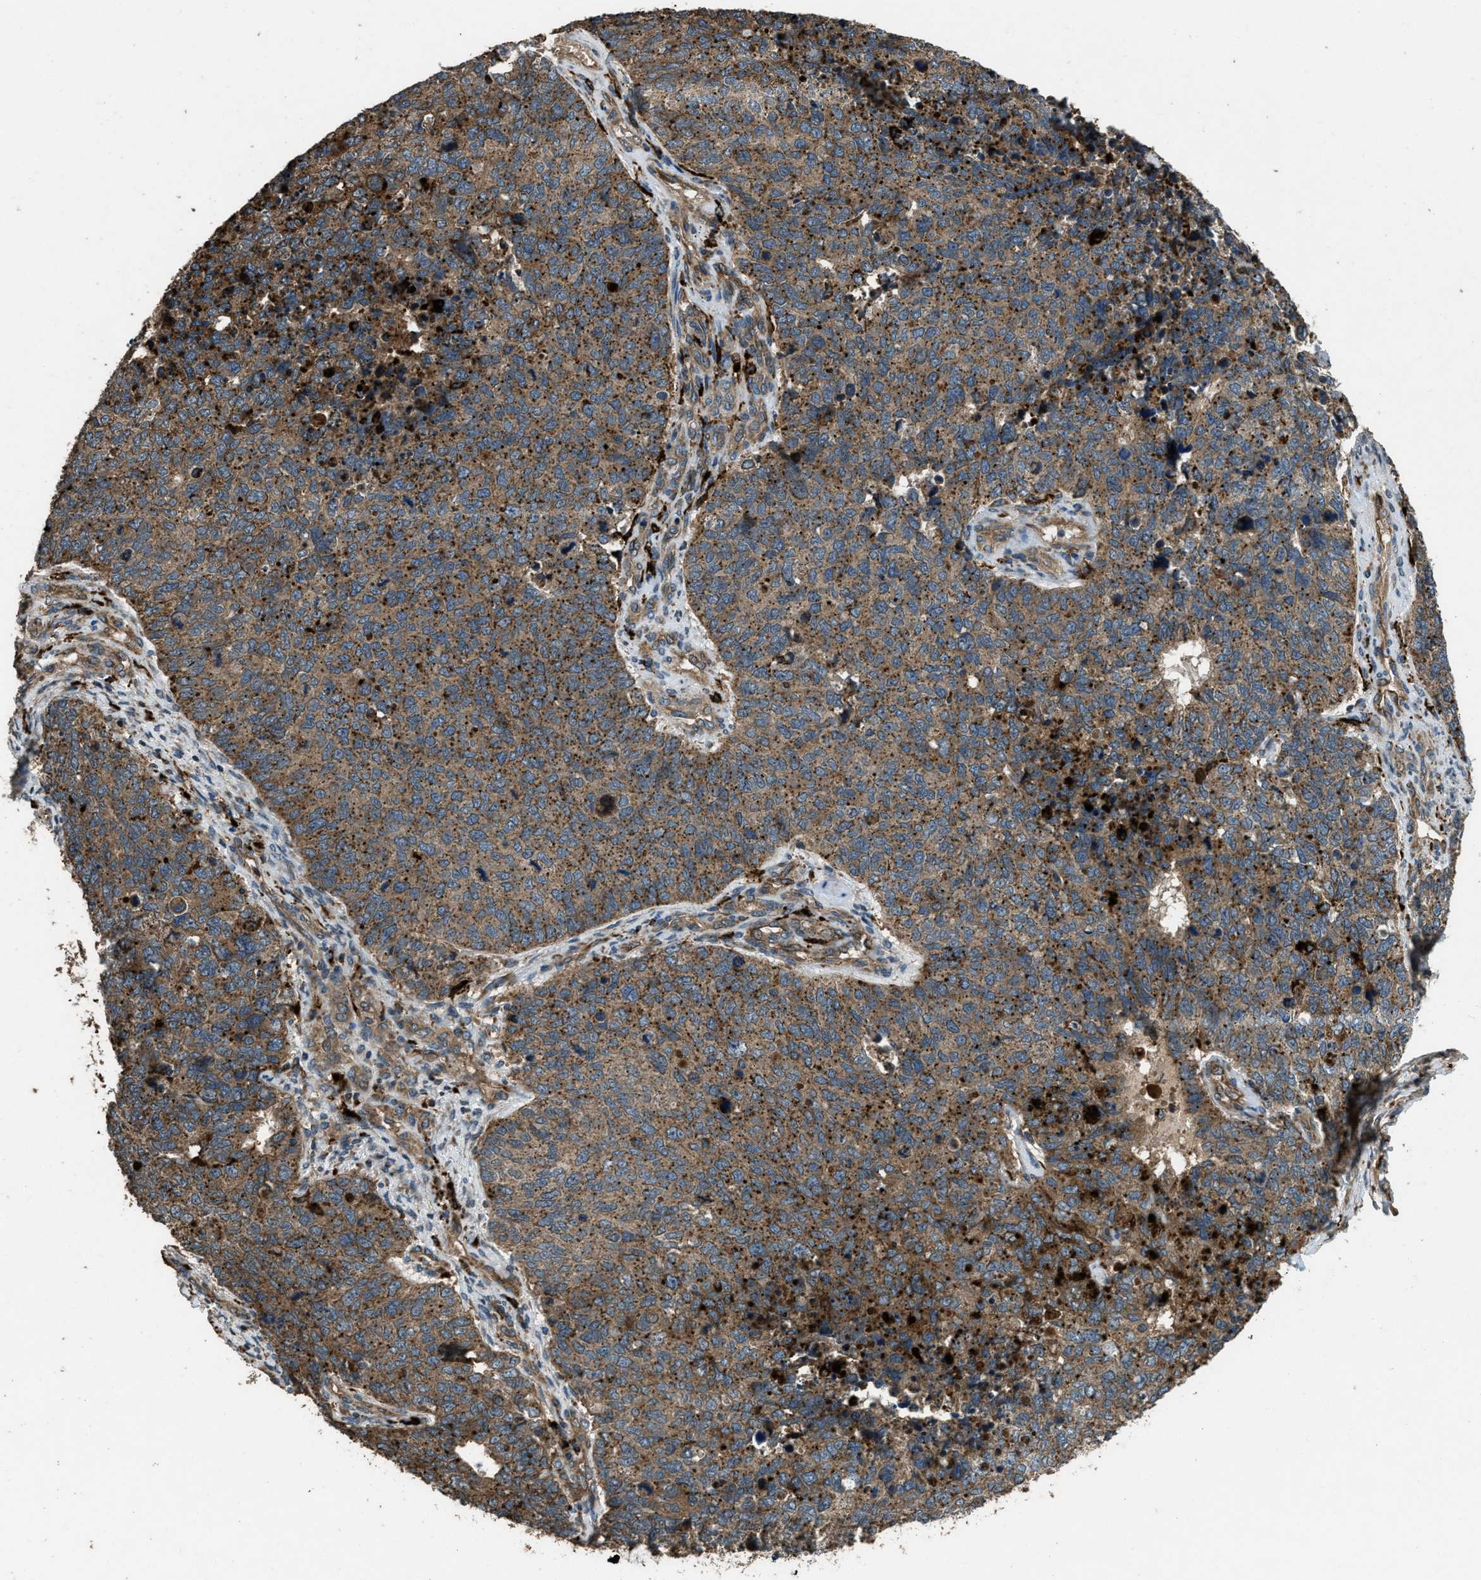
{"staining": {"intensity": "moderate", "quantity": ">75%", "location": "cytoplasmic/membranous"}, "tissue": "cervical cancer", "cell_type": "Tumor cells", "image_type": "cancer", "snomed": [{"axis": "morphology", "description": "Squamous cell carcinoma, NOS"}, {"axis": "topography", "description": "Cervix"}], "caption": "Protein expression analysis of human cervical cancer reveals moderate cytoplasmic/membranous staining in approximately >75% of tumor cells.", "gene": "GGH", "patient": {"sex": "female", "age": 63}}